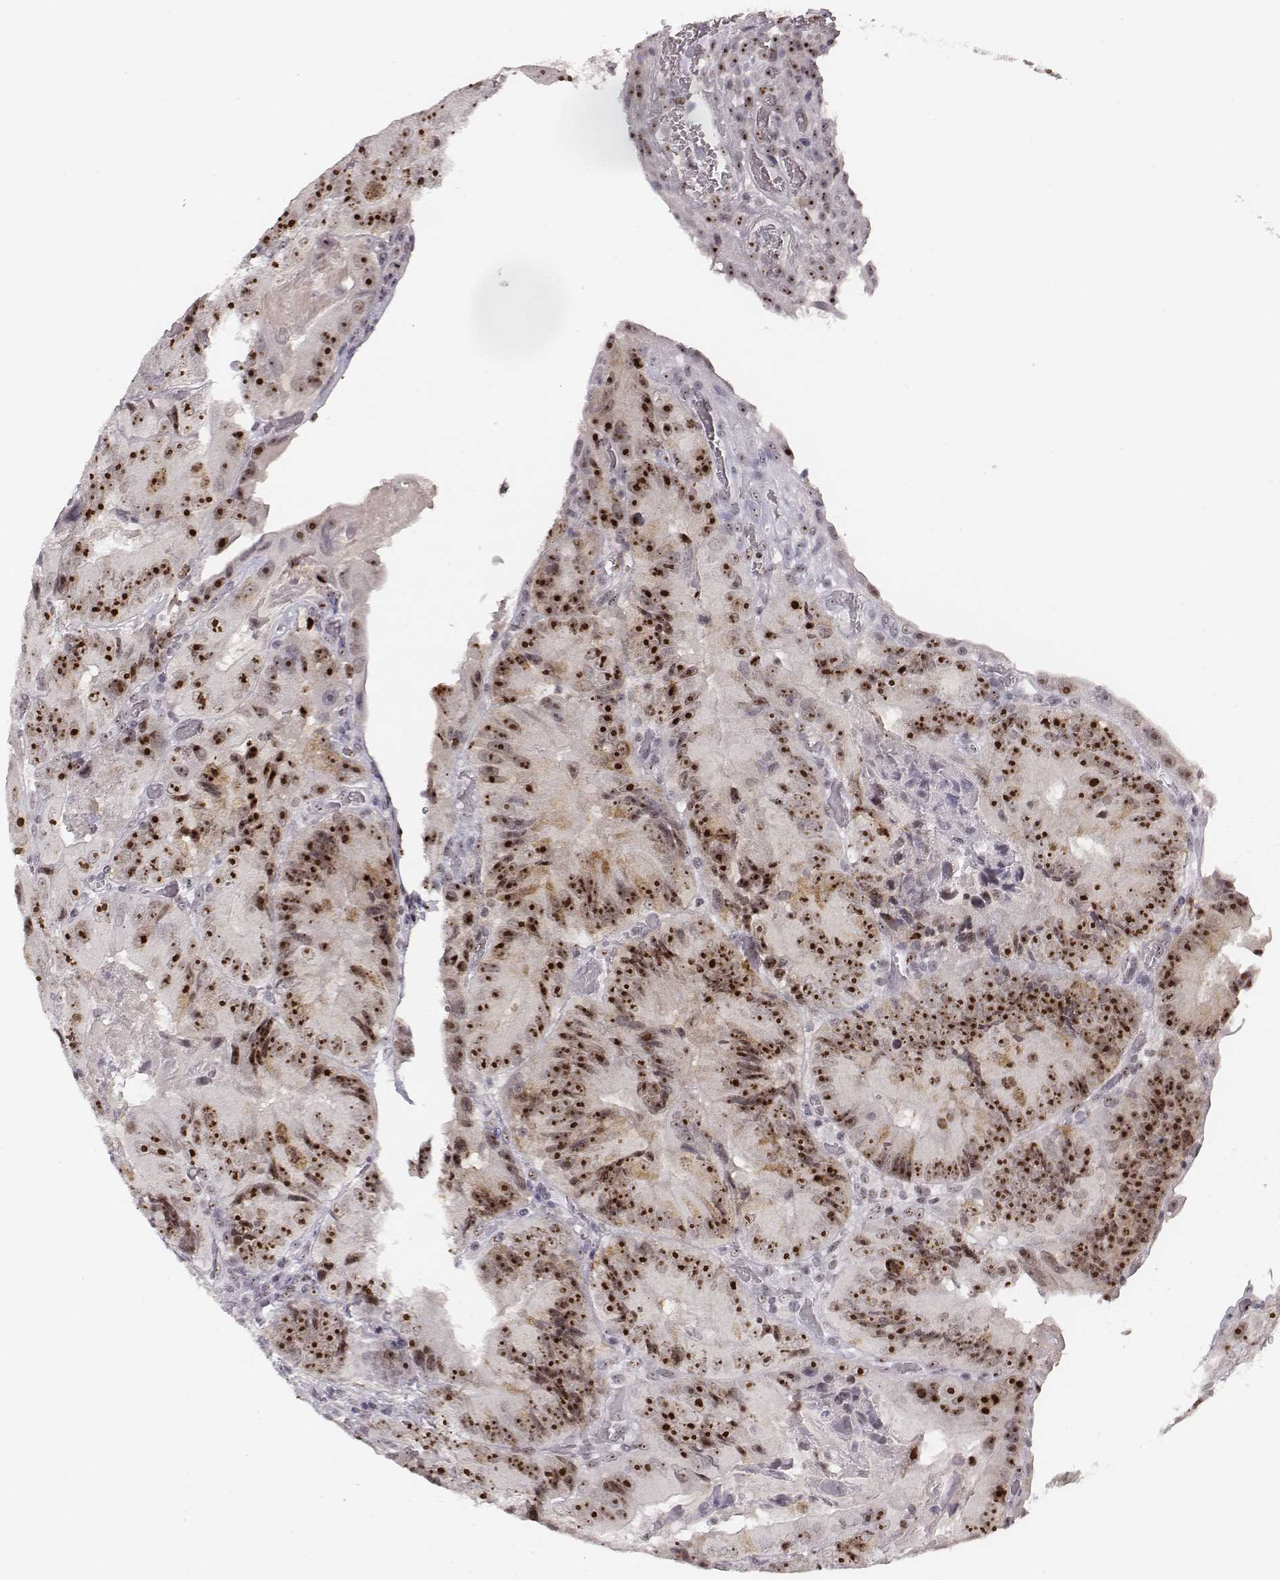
{"staining": {"intensity": "strong", "quantity": ">75%", "location": "nuclear"}, "tissue": "colorectal cancer", "cell_type": "Tumor cells", "image_type": "cancer", "snomed": [{"axis": "morphology", "description": "Adenocarcinoma, NOS"}, {"axis": "topography", "description": "Colon"}], "caption": "Protein expression analysis of colorectal cancer demonstrates strong nuclear expression in about >75% of tumor cells.", "gene": "NIFK", "patient": {"sex": "female", "age": 86}}